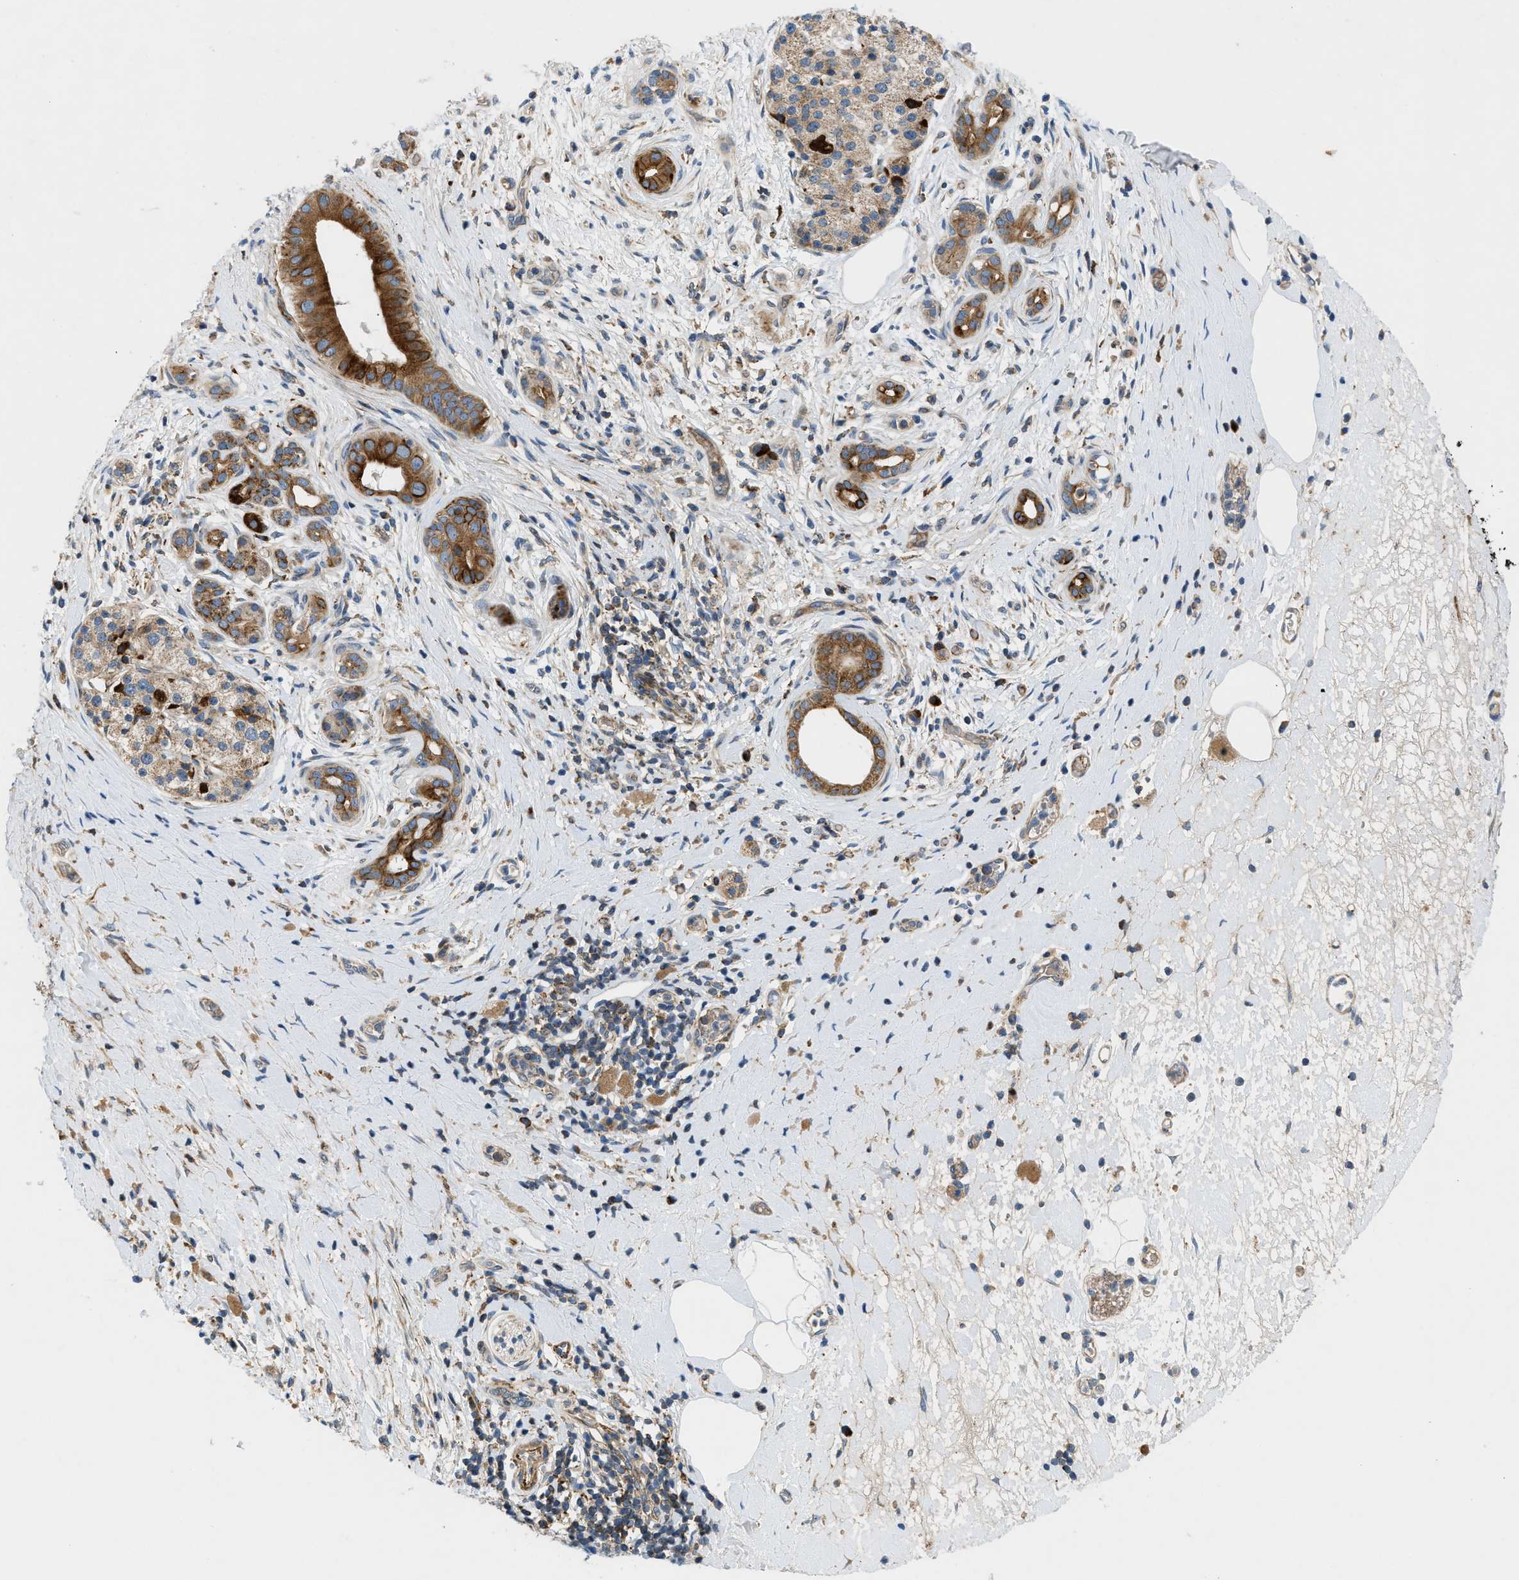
{"staining": {"intensity": "moderate", "quantity": ">75%", "location": "cytoplasmic/membranous"}, "tissue": "pancreatic cancer", "cell_type": "Tumor cells", "image_type": "cancer", "snomed": [{"axis": "morphology", "description": "Adenocarcinoma, NOS"}, {"axis": "topography", "description": "Pancreas"}], "caption": "Pancreatic cancer stained for a protein (brown) reveals moderate cytoplasmic/membranous positive positivity in approximately >75% of tumor cells.", "gene": "DHODH", "patient": {"sex": "male", "age": 55}}